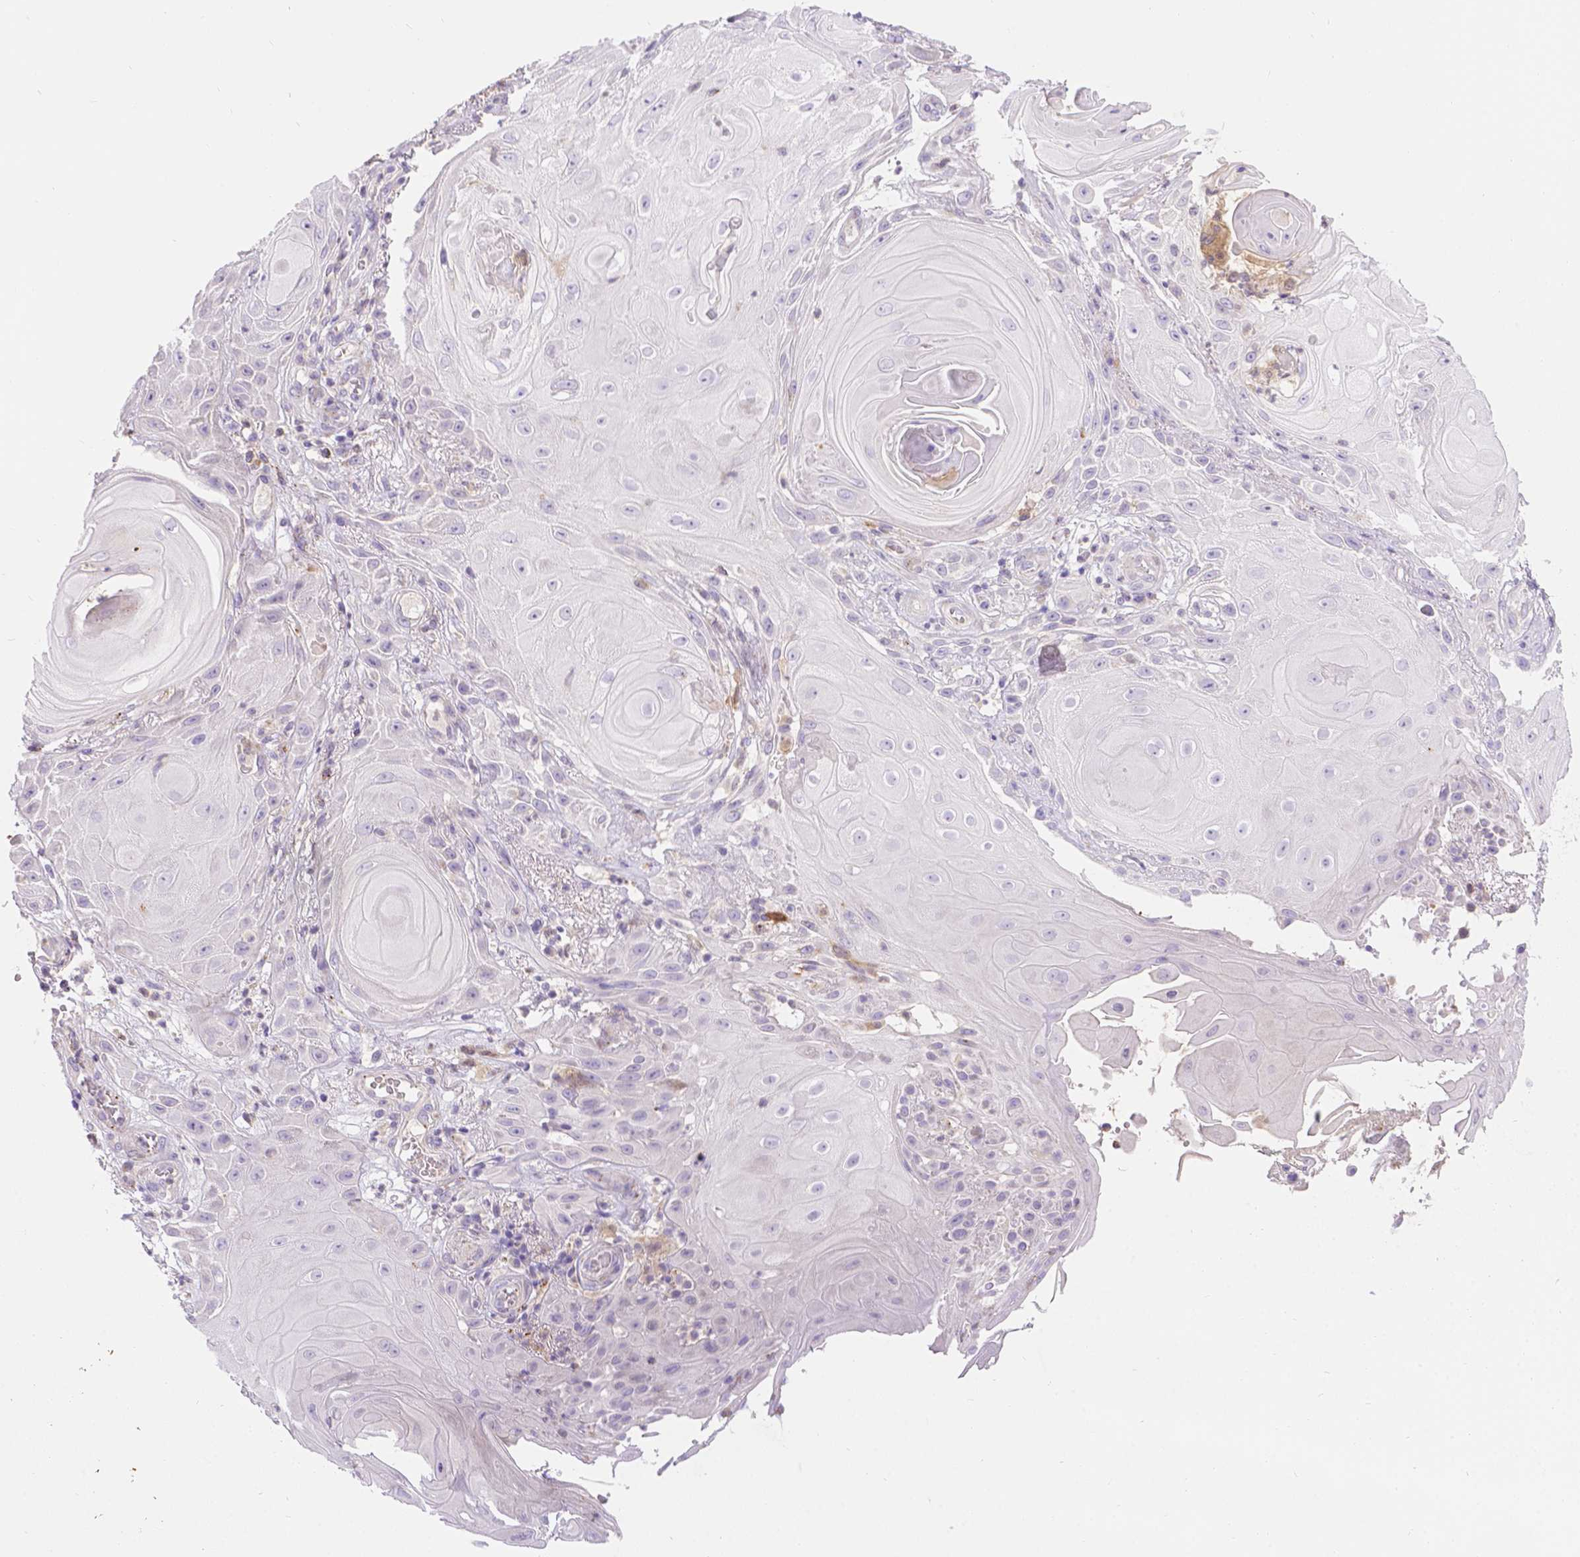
{"staining": {"intensity": "negative", "quantity": "none", "location": "none"}, "tissue": "skin cancer", "cell_type": "Tumor cells", "image_type": "cancer", "snomed": [{"axis": "morphology", "description": "Squamous cell carcinoma, NOS"}, {"axis": "topography", "description": "Skin"}], "caption": "This is a micrograph of immunohistochemistry staining of skin cancer (squamous cell carcinoma), which shows no expression in tumor cells.", "gene": "TM4SF18", "patient": {"sex": "male", "age": 62}}